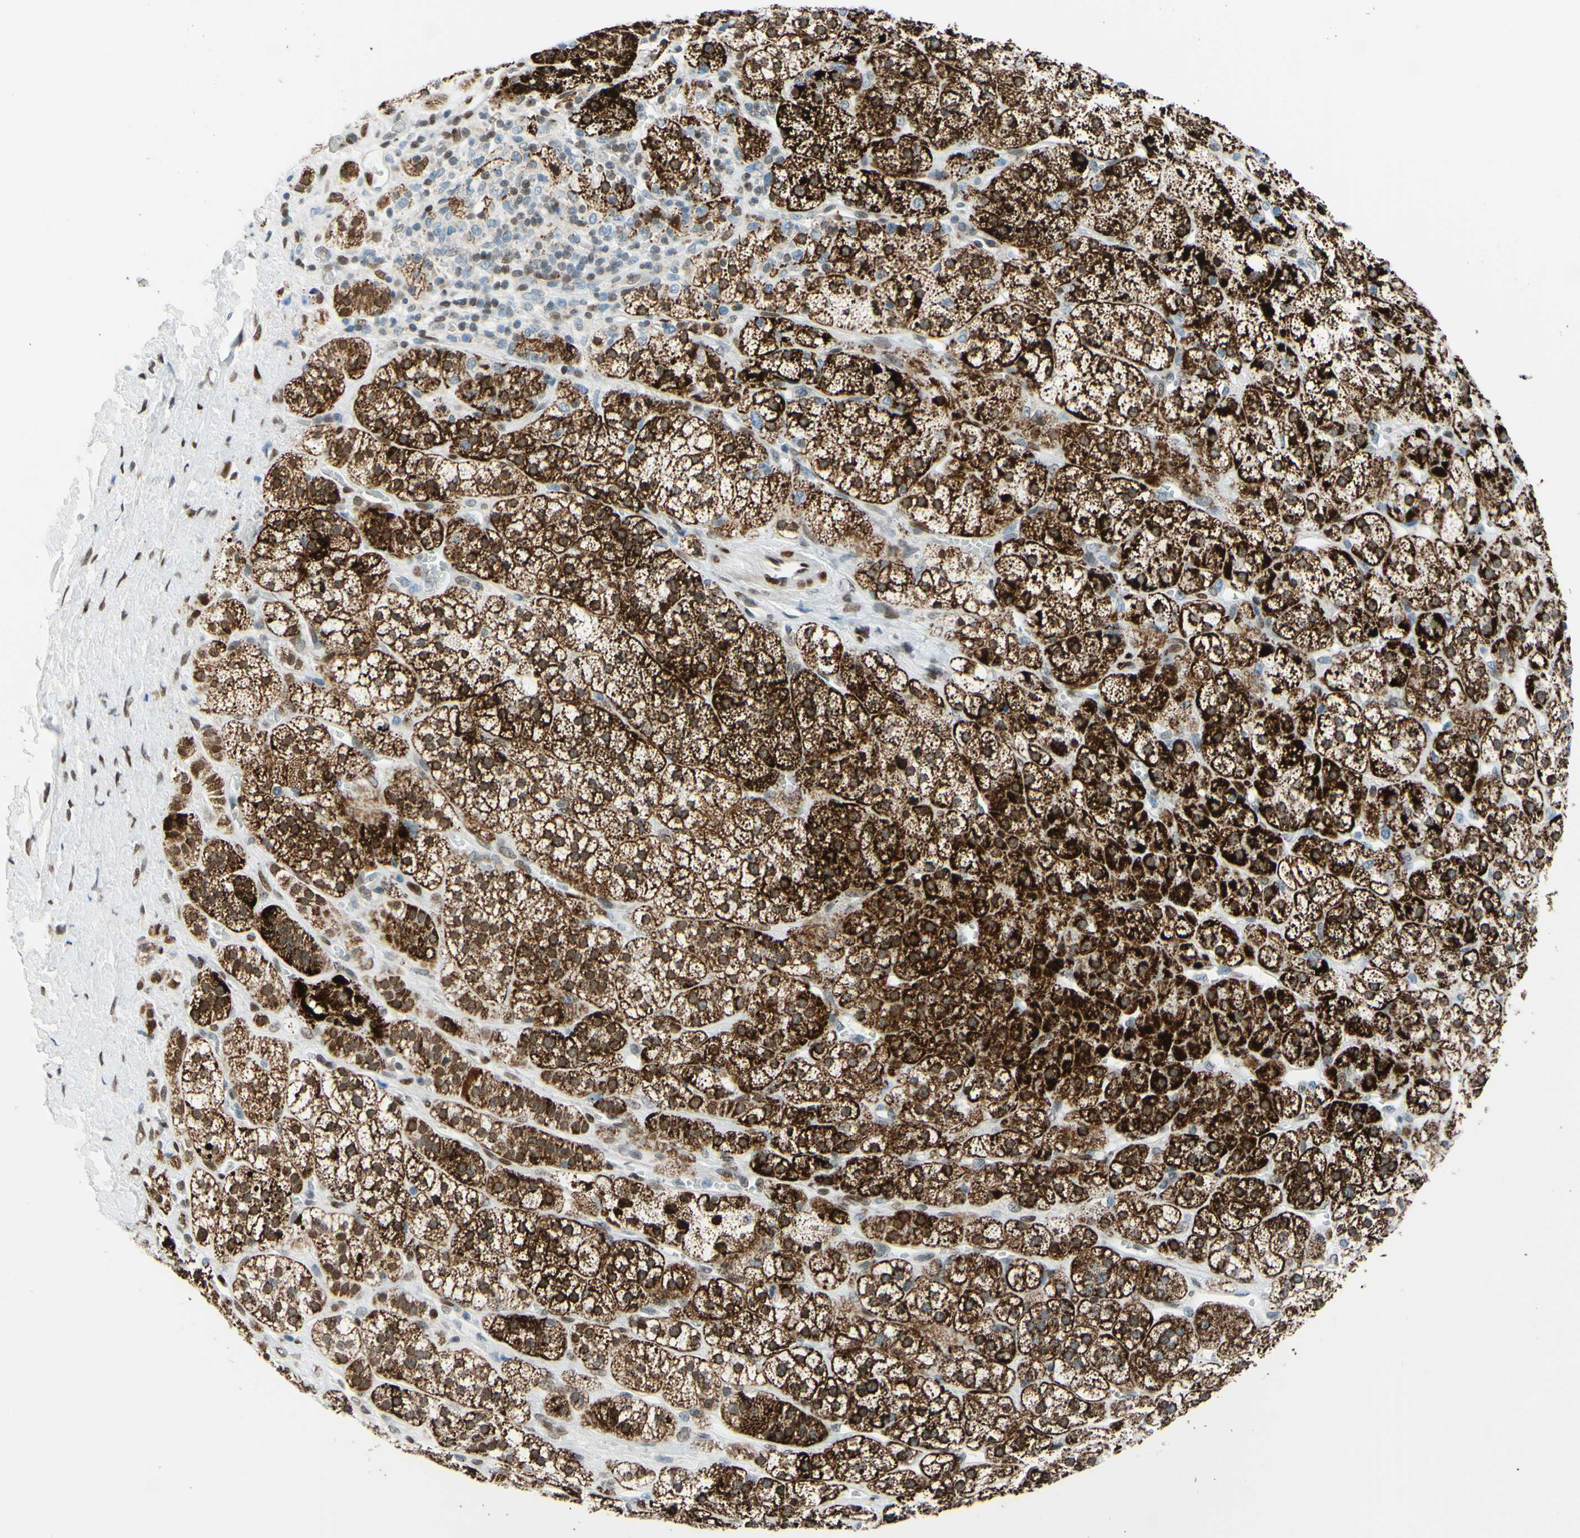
{"staining": {"intensity": "strong", "quantity": ">75%", "location": "cytoplasmic/membranous"}, "tissue": "adrenal gland", "cell_type": "Glandular cells", "image_type": "normal", "snomed": [{"axis": "morphology", "description": "Normal tissue, NOS"}, {"axis": "topography", "description": "Adrenal gland"}], "caption": "Protein staining shows strong cytoplasmic/membranous staining in approximately >75% of glandular cells in benign adrenal gland. The protein is stained brown, and the nuclei are stained in blue (DAB IHC with brightfield microscopy, high magnification).", "gene": "CBX7", "patient": {"sex": "male", "age": 56}}